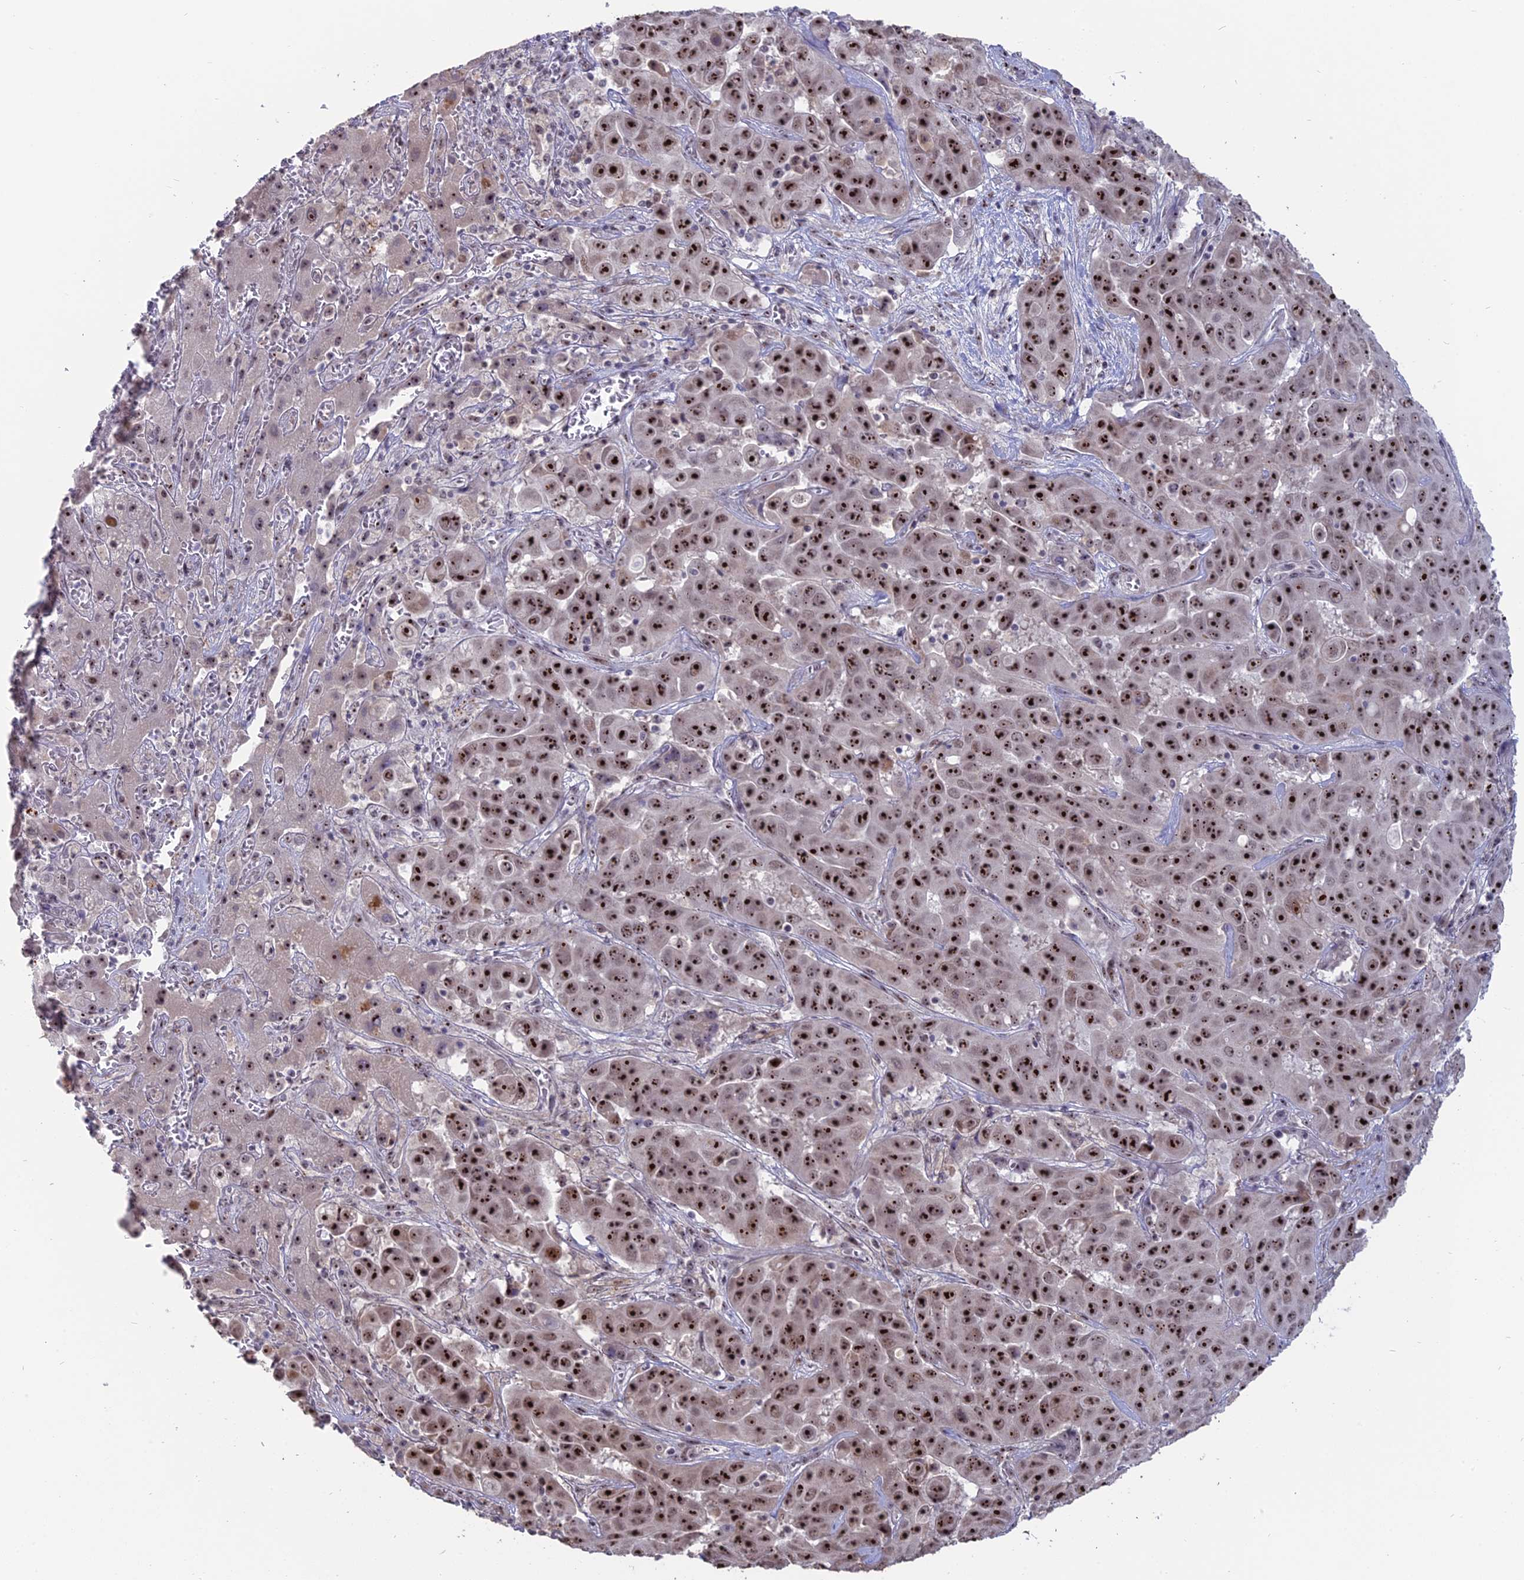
{"staining": {"intensity": "strong", "quantity": ">75%", "location": "nuclear"}, "tissue": "liver cancer", "cell_type": "Tumor cells", "image_type": "cancer", "snomed": [{"axis": "morphology", "description": "Cholangiocarcinoma"}, {"axis": "topography", "description": "Liver"}], "caption": "Cholangiocarcinoma (liver) stained for a protein shows strong nuclear positivity in tumor cells.", "gene": "FAM131A", "patient": {"sex": "female", "age": 52}}